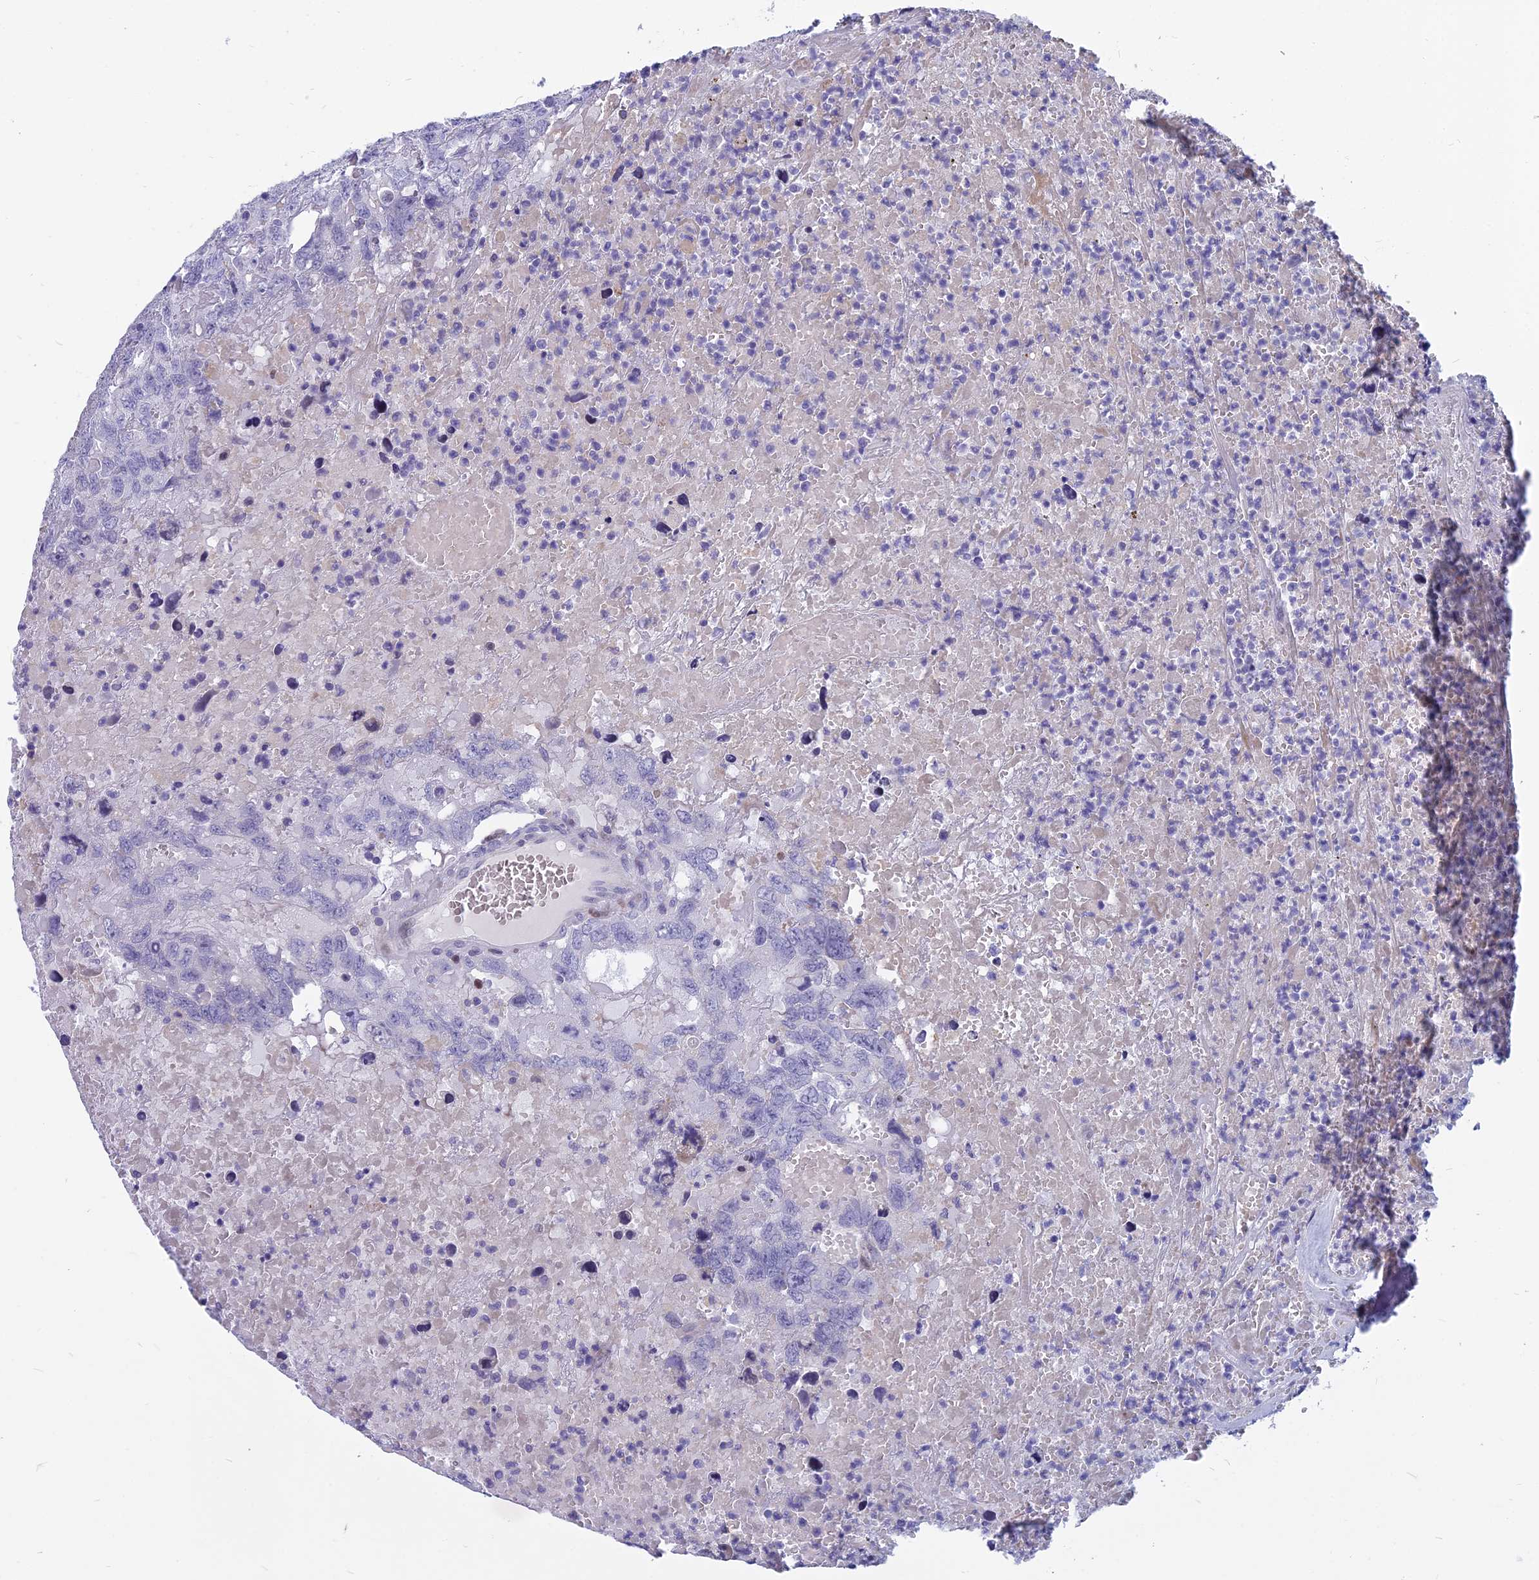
{"staining": {"intensity": "negative", "quantity": "none", "location": "none"}, "tissue": "testis cancer", "cell_type": "Tumor cells", "image_type": "cancer", "snomed": [{"axis": "morphology", "description": "Carcinoma, Embryonal, NOS"}, {"axis": "topography", "description": "Testis"}], "caption": "There is no significant staining in tumor cells of testis cancer. (DAB immunohistochemistry (IHC) visualized using brightfield microscopy, high magnification).", "gene": "MYBPC2", "patient": {"sex": "male", "age": 45}}